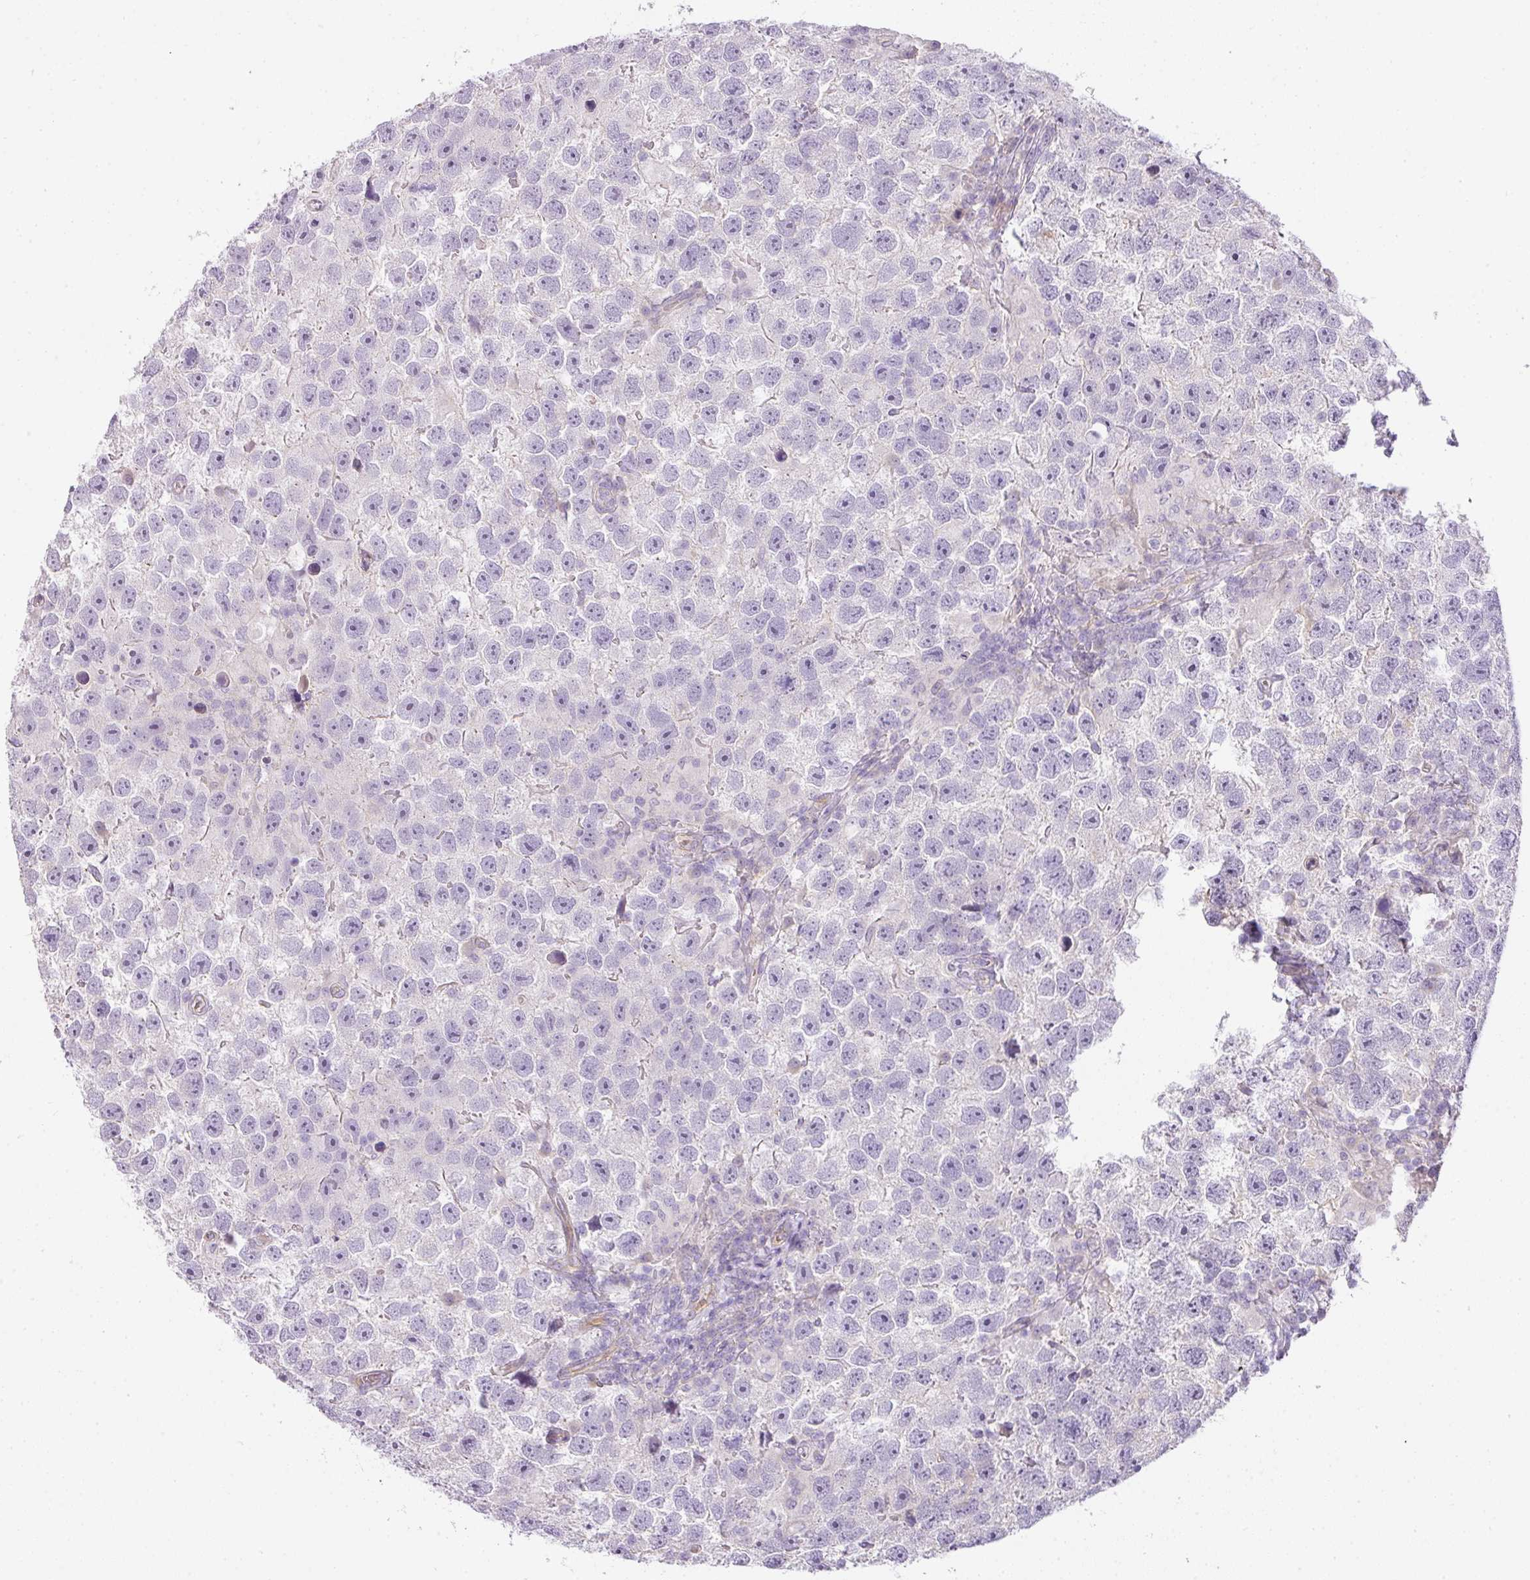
{"staining": {"intensity": "negative", "quantity": "none", "location": "none"}, "tissue": "testis cancer", "cell_type": "Tumor cells", "image_type": "cancer", "snomed": [{"axis": "morphology", "description": "Seminoma, NOS"}, {"axis": "topography", "description": "Testis"}], "caption": "The micrograph exhibits no staining of tumor cells in testis cancer.", "gene": "RAX2", "patient": {"sex": "male", "age": 26}}